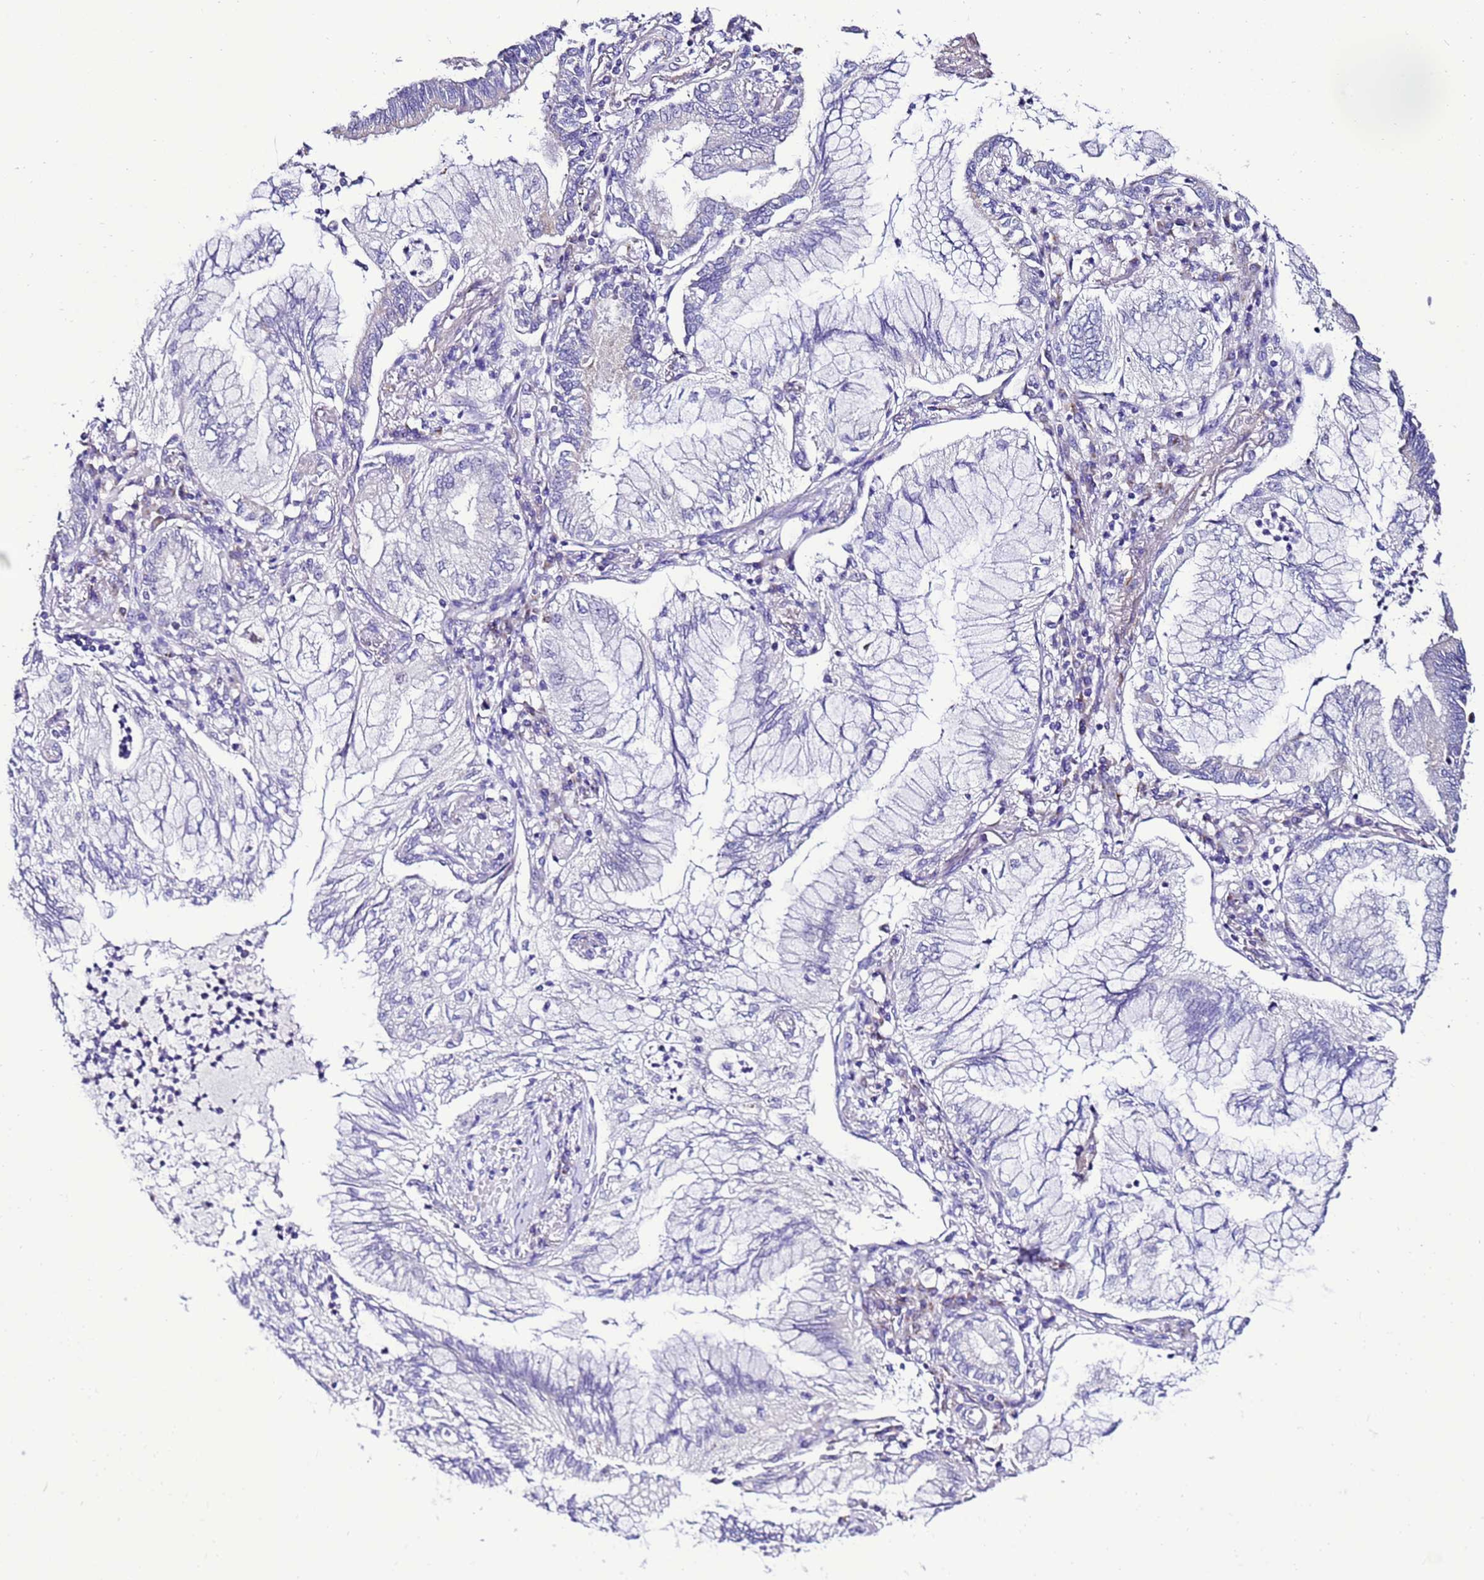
{"staining": {"intensity": "negative", "quantity": "none", "location": "none"}, "tissue": "lung cancer", "cell_type": "Tumor cells", "image_type": "cancer", "snomed": [{"axis": "morphology", "description": "Adenocarcinoma, NOS"}, {"axis": "topography", "description": "Lung"}], "caption": "Immunohistochemical staining of adenocarcinoma (lung) shows no significant positivity in tumor cells.", "gene": "DPH6", "patient": {"sex": "female", "age": 70}}